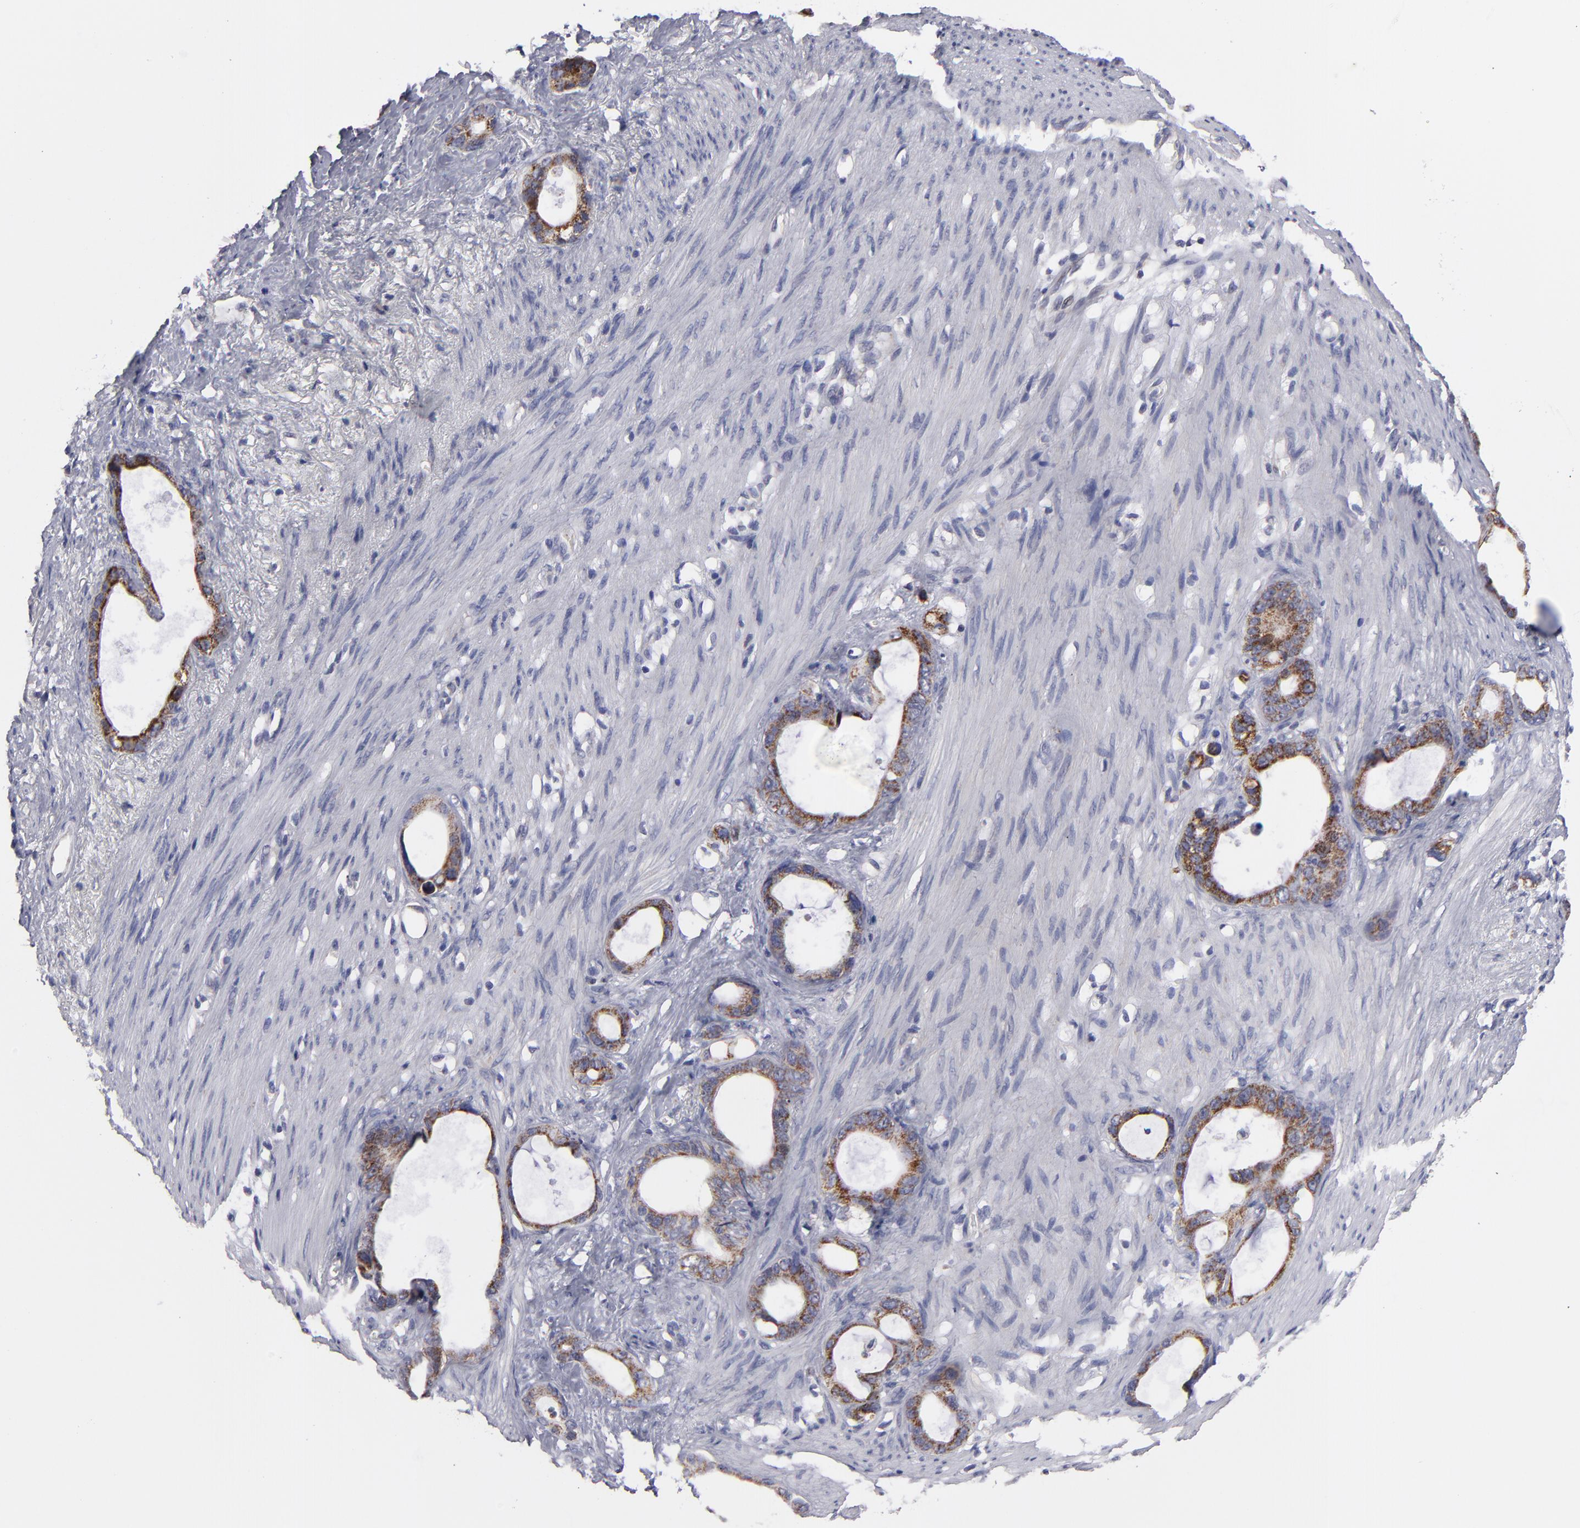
{"staining": {"intensity": "moderate", "quantity": ">75%", "location": "cytoplasmic/membranous"}, "tissue": "stomach cancer", "cell_type": "Tumor cells", "image_type": "cancer", "snomed": [{"axis": "morphology", "description": "Adenocarcinoma, NOS"}, {"axis": "topography", "description": "Stomach"}], "caption": "High-magnification brightfield microscopy of stomach cancer (adenocarcinoma) stained with DAB (brown) and counterstained with hematoxylin (blue). tumor cells exhibit moderate cytoplasmic/membranous expression is seen in about>75% of cells. (DAB (3,3'-diaminobenzidine) = brown stain, brightfield microscopy at high magnification).", "gene": "HCCS", "patient": {"sex": "female", "age": 75}}